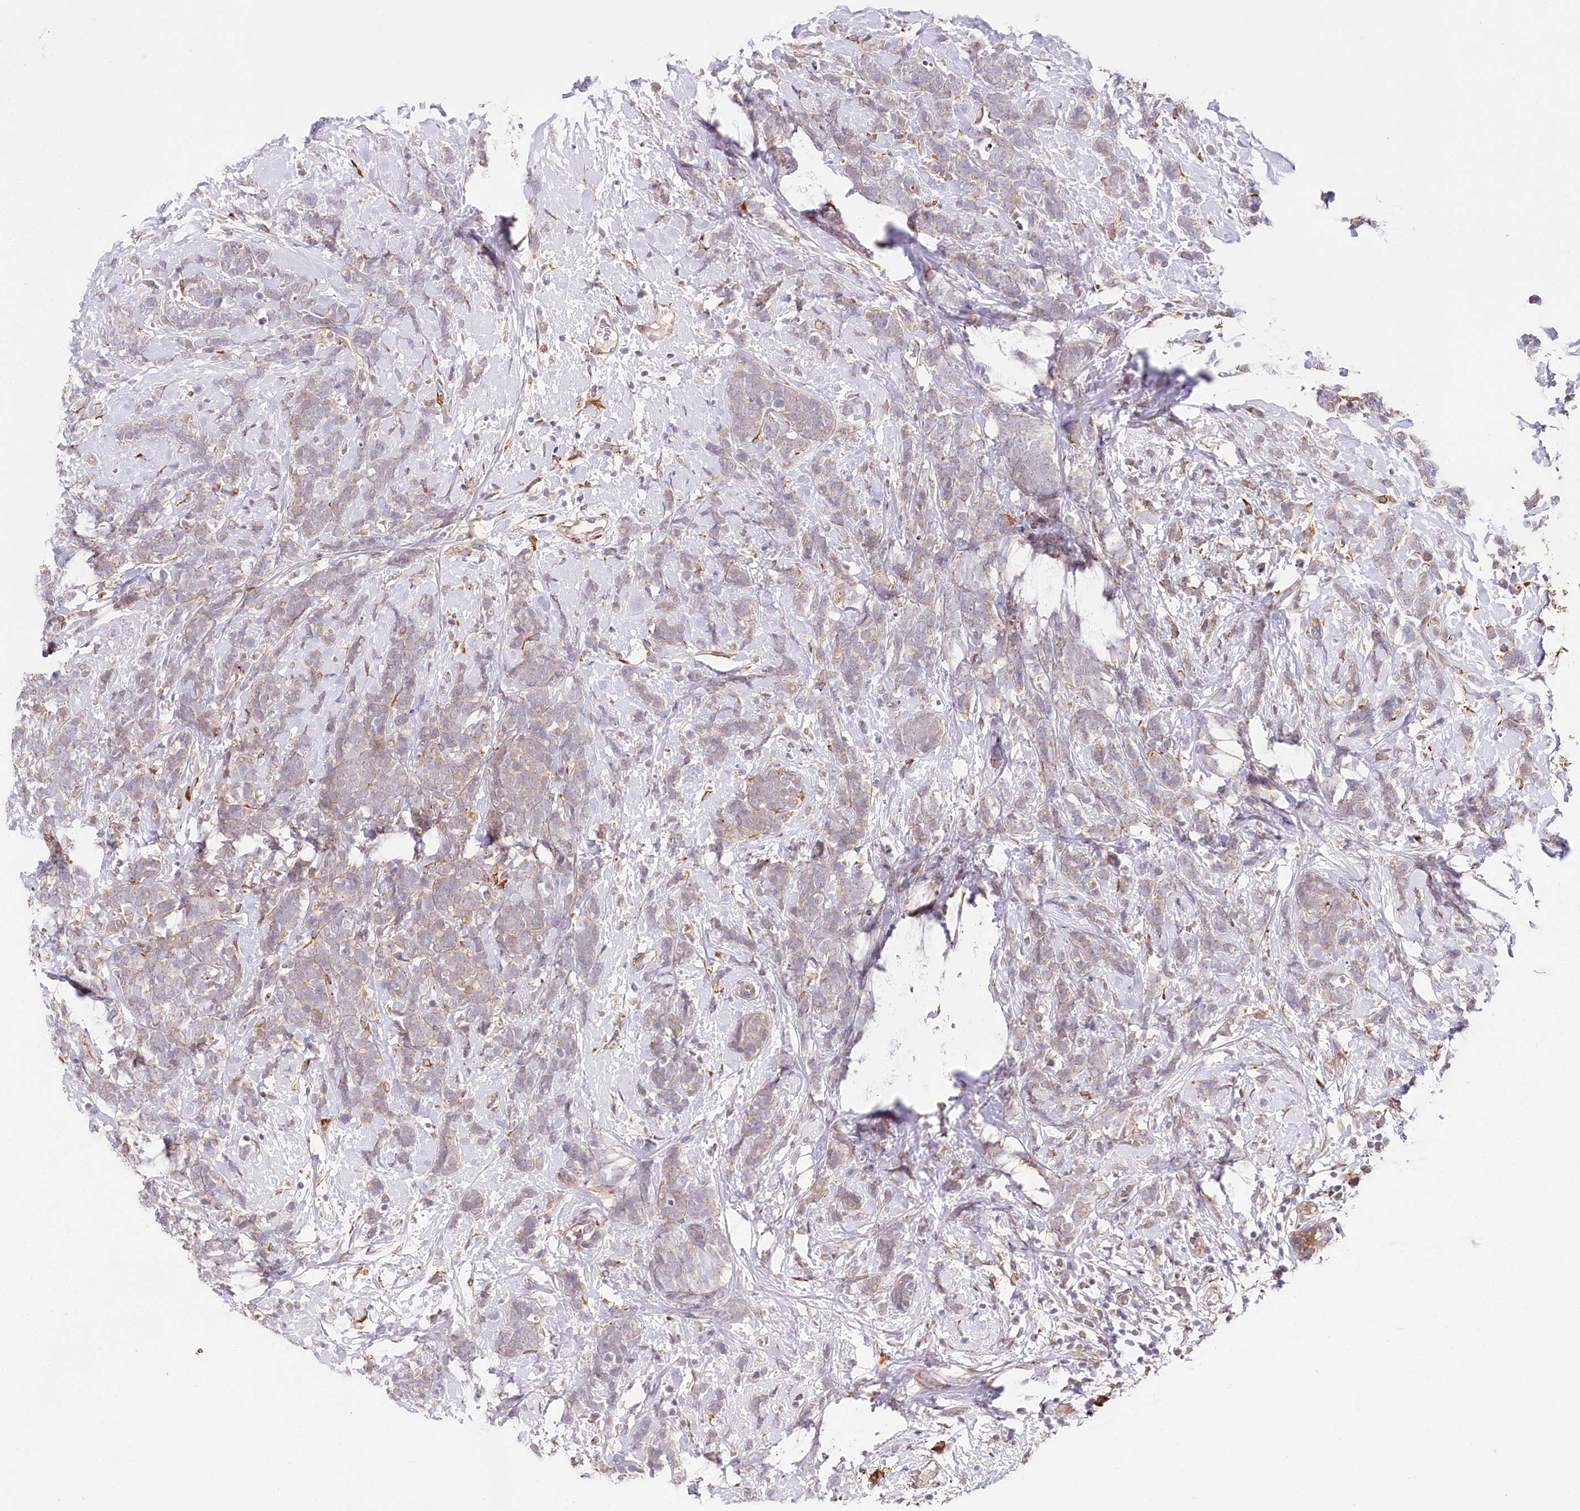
{"staining": {"intensity": "weak", "quantity": "<25%", "location": "cytoplasmic/membranous"}, "tissue": "breast cancer", "cell_type": "Tumor cells", "image_type": "cancer", "snomed": [{"axis": "morphology", "description": "Lobular carcinoma"}, {"axis": "topography", "description": "Breast"}], "caption": "An image of breast cancer stained for a protein exhibits no brown staining in tumor cells.", "gene": "VEGFA", "patient": {"sex": "female", "age": 58}}